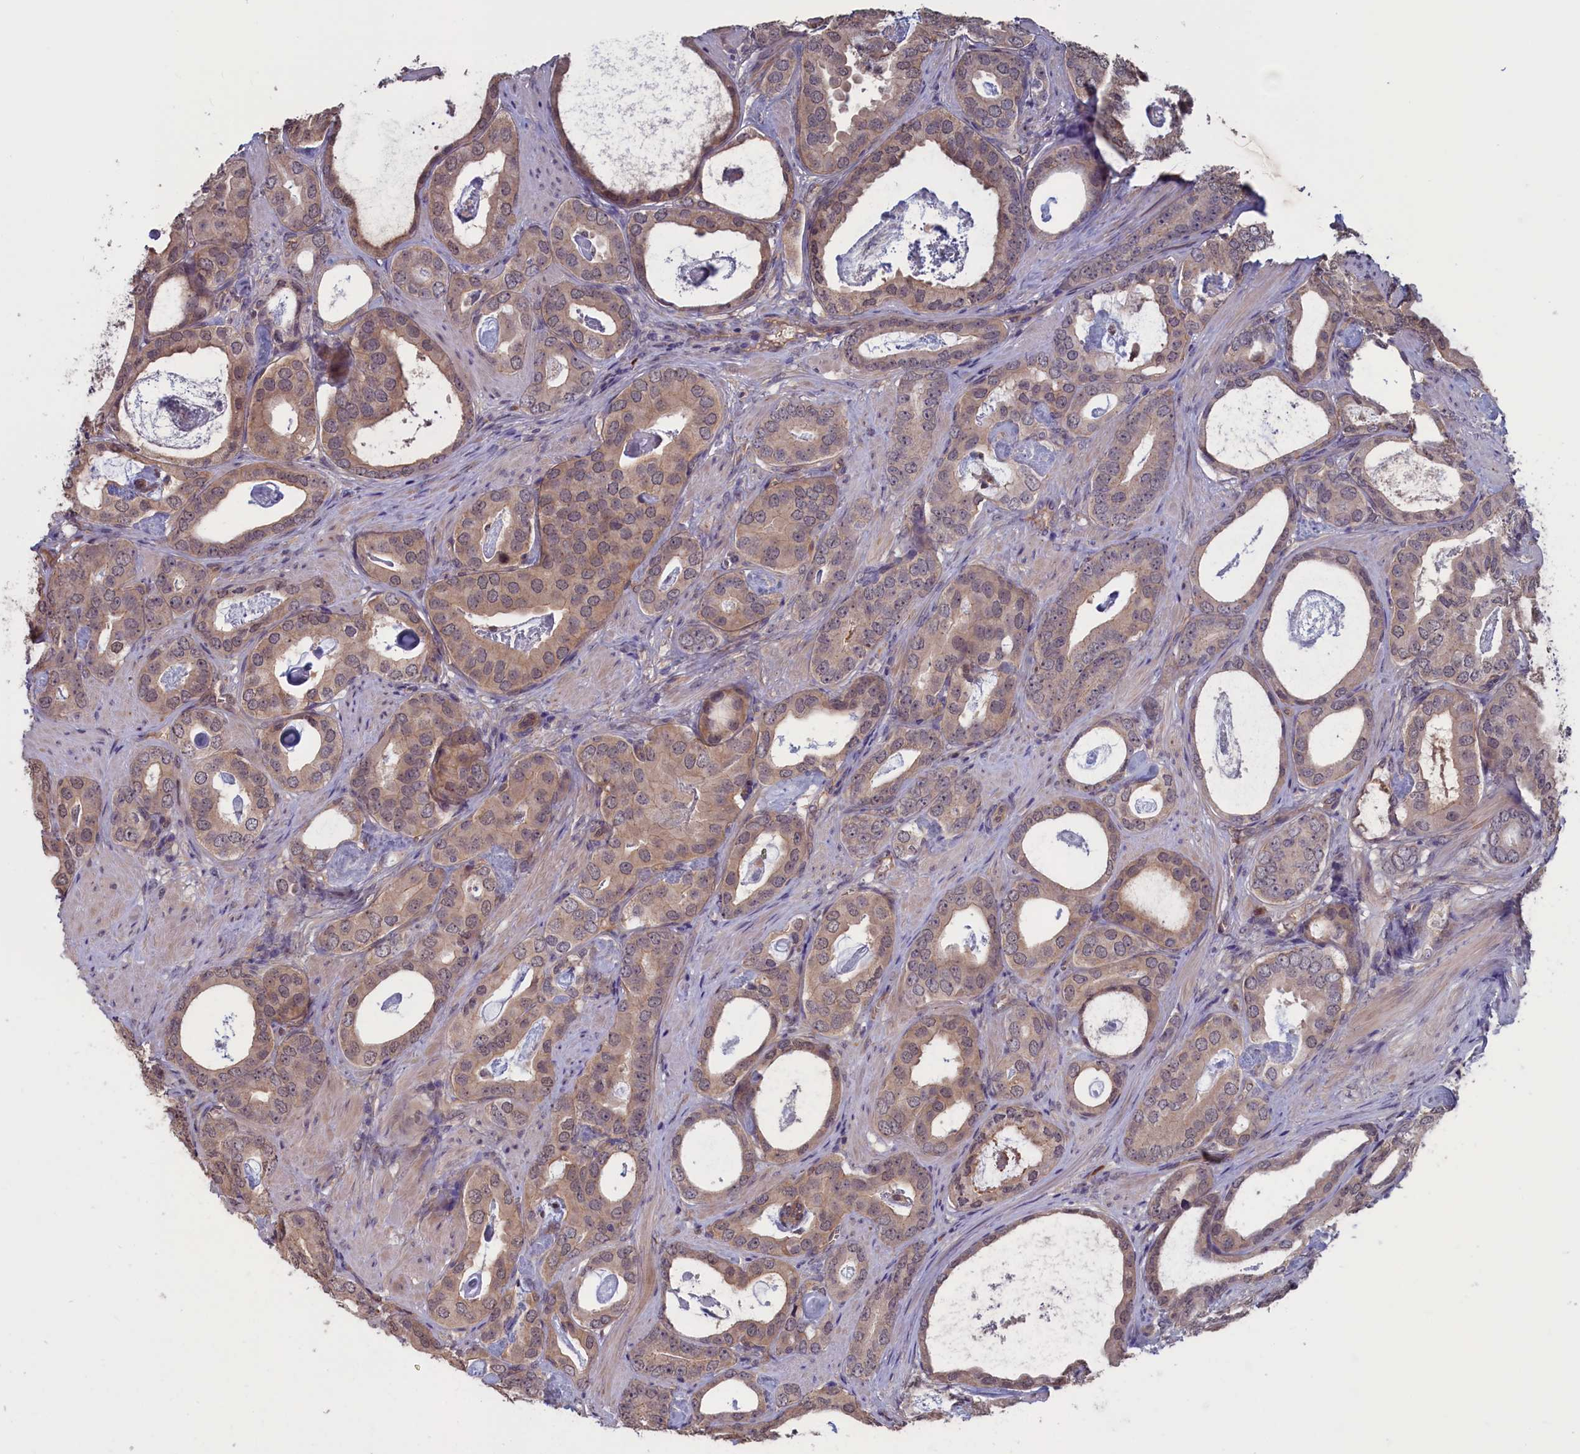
{"staining": {"intensity": "weak", "quantity": "25%-75%", "location": "cytoplasmic/membranous"}, "tissue": "prostate cancer", "cell_type": "Tumor cells", "image_type": "cancer", "snomed": [{"axis": "morphology", "description": "Adenocarcinoma, Low grade"}, {"axis": "topography", "description": "Prostate"}], "caption": "Immunohistochemistry (DAB (3,3'-diaminobenzidine)) staining of prostate cancer shows weak cytoplasmic/membranous protein staining in about 25%-75% of tumor cells.", "gene": "PLP2", "patient": {"sex": "male", "age": 71}}